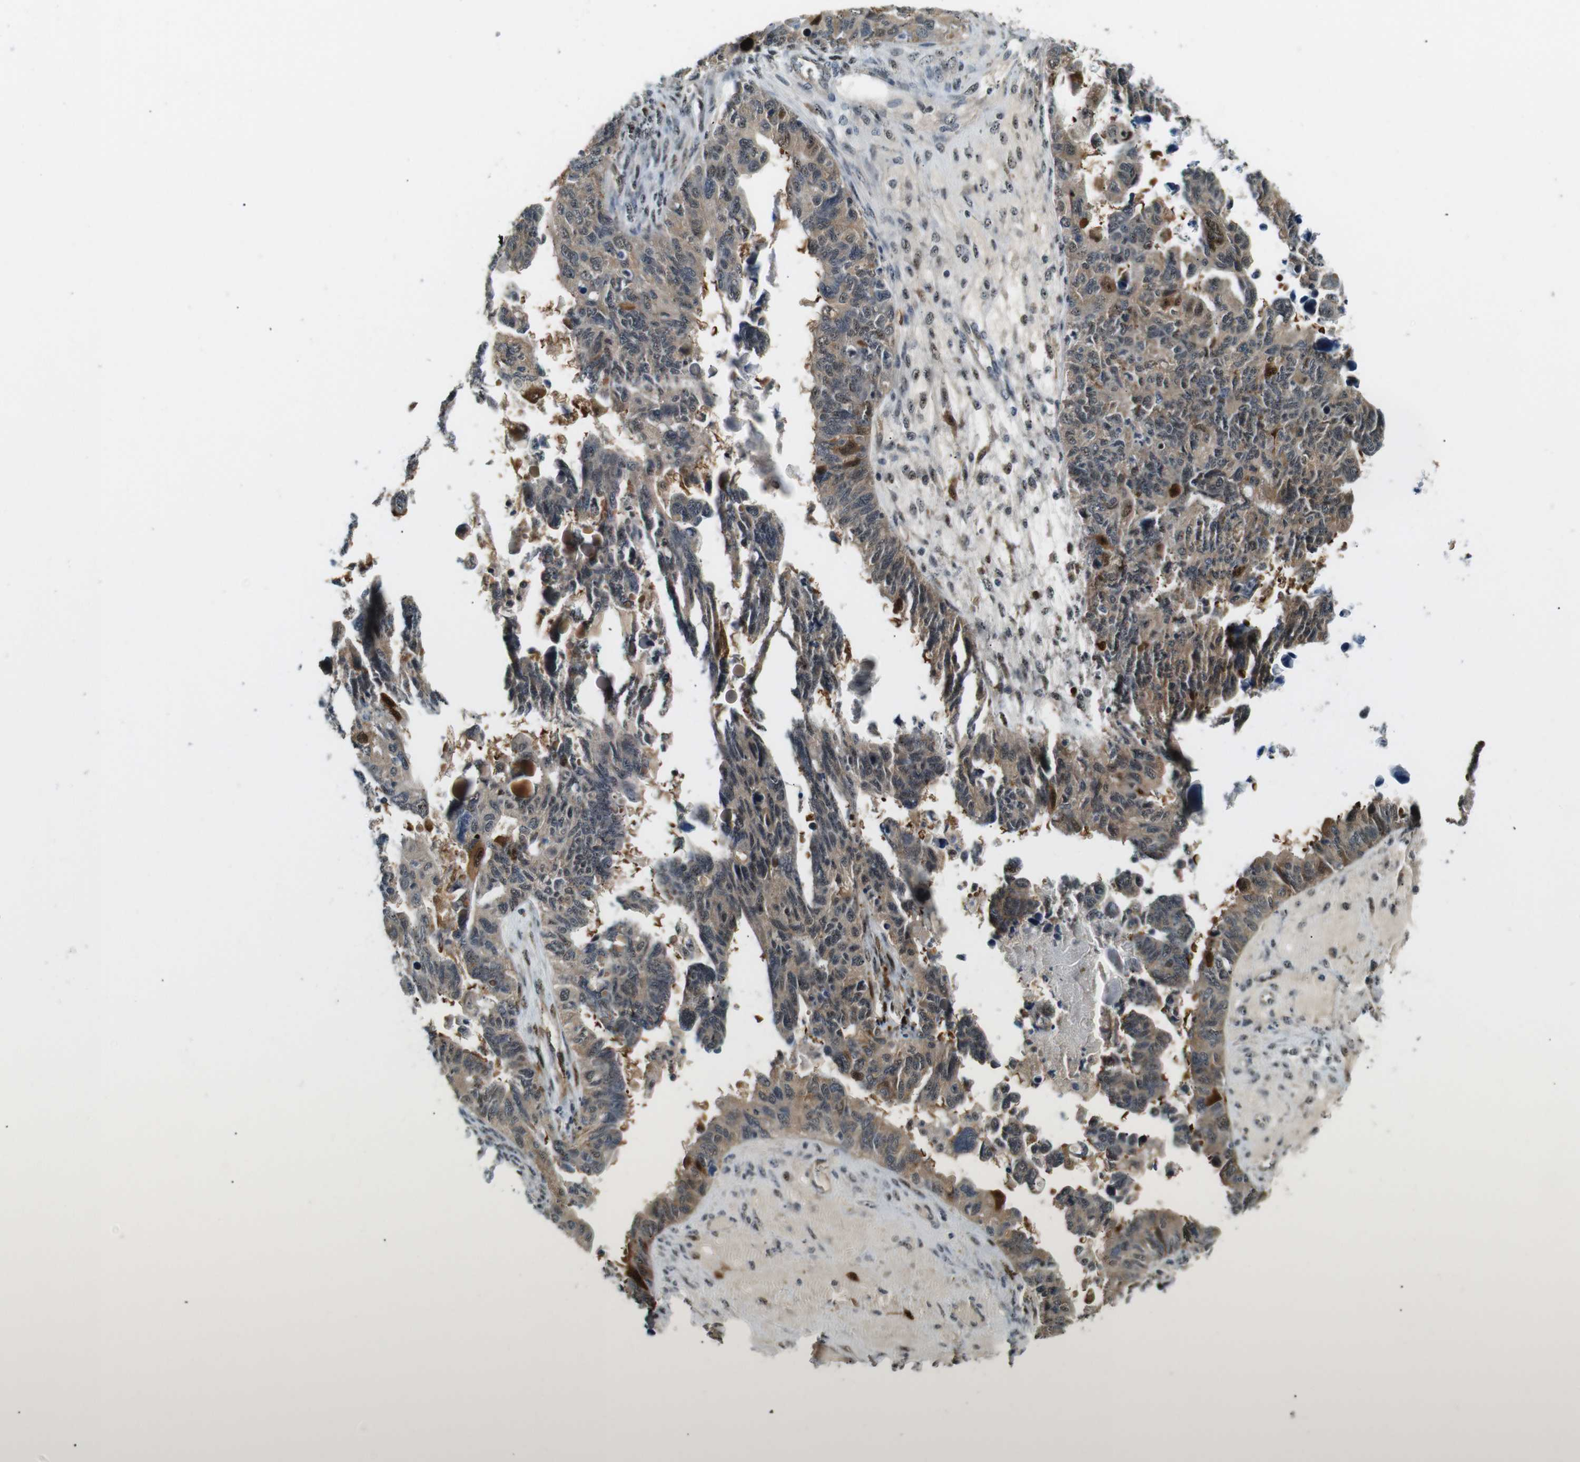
{"staining": {"intensity": "weak", "quantity": ">75%", "location": "cytoplasmic/membranous,nuclear"}, "tissue": "ovarian cancer", "cell_type": "Tumor cells", "image_type": "cancer", "snomed": [{"axis": "morphology", "description": "Cystadenocarcinoma, serous, NOS"}, {"axis": "topography", "description": "Ovary"}], "caption": "Immunohistochemistry (IHC) of human serous cystadenocarcinoma (ovarian) reveals low levels of weak cytoplasmic/membranous and nuclear staining in approximately >75% of tumor cells.", "gene": "LXN", "patient": {"sex": "female", "age": 79}}